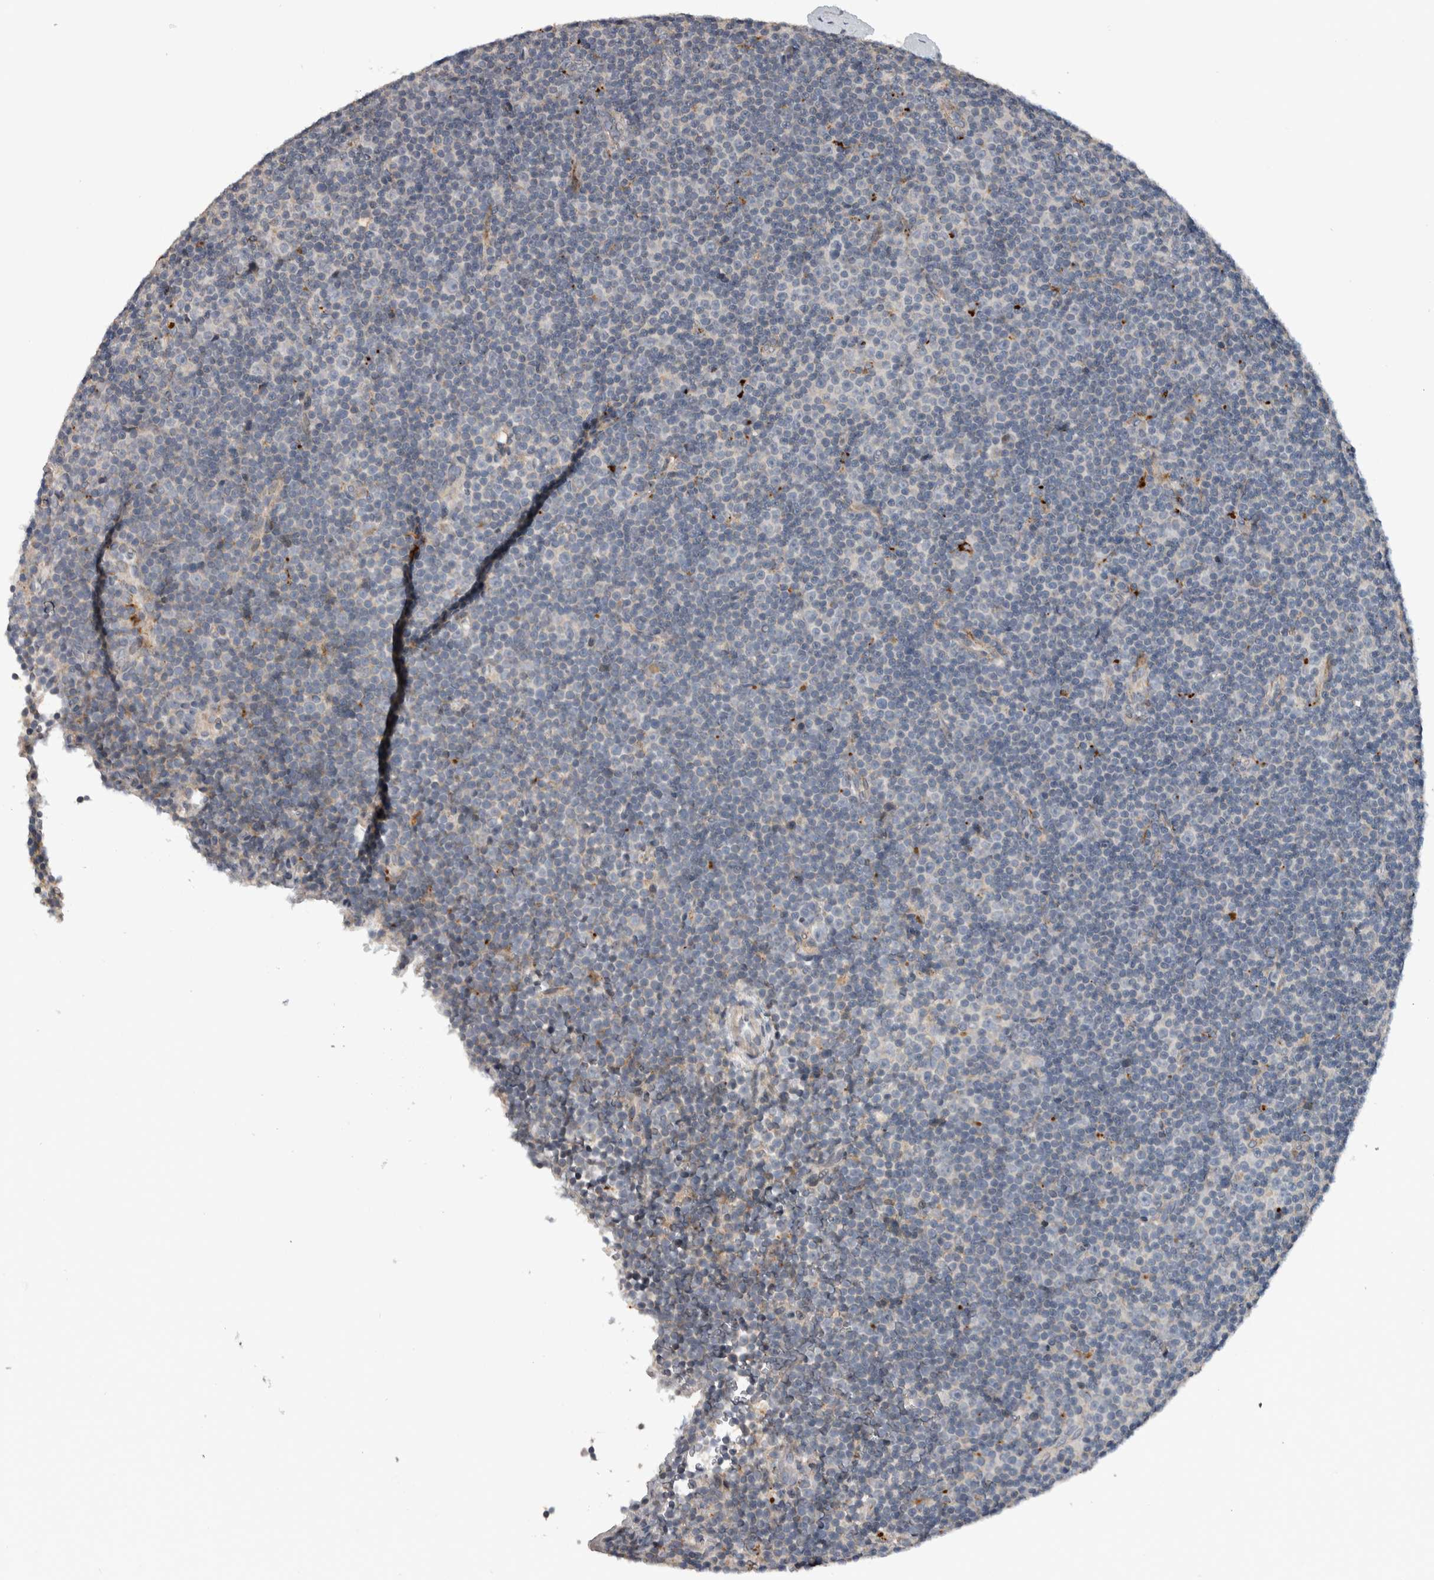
{"staining": {"intensity": "negative", "quantity": "none", "location": "none"}, "tissue": "lymphoma", "cell_type": "Tumor cells", "image_type": "cancer", "snomed": [{"axis": "morphology", "description": "Malignant lymphoma, non-Hodgkin's type, Low grade"}, {"axis": "topography", "description": "Lymph node"}], "caption": "Histopathology image shows no protein staining in tumor cells of malignant lymphoma, non-Hodgkin's type (low-grade) tissue.", "gene": "FAM83G", "patient": {"sex": "female", "age": 67}}